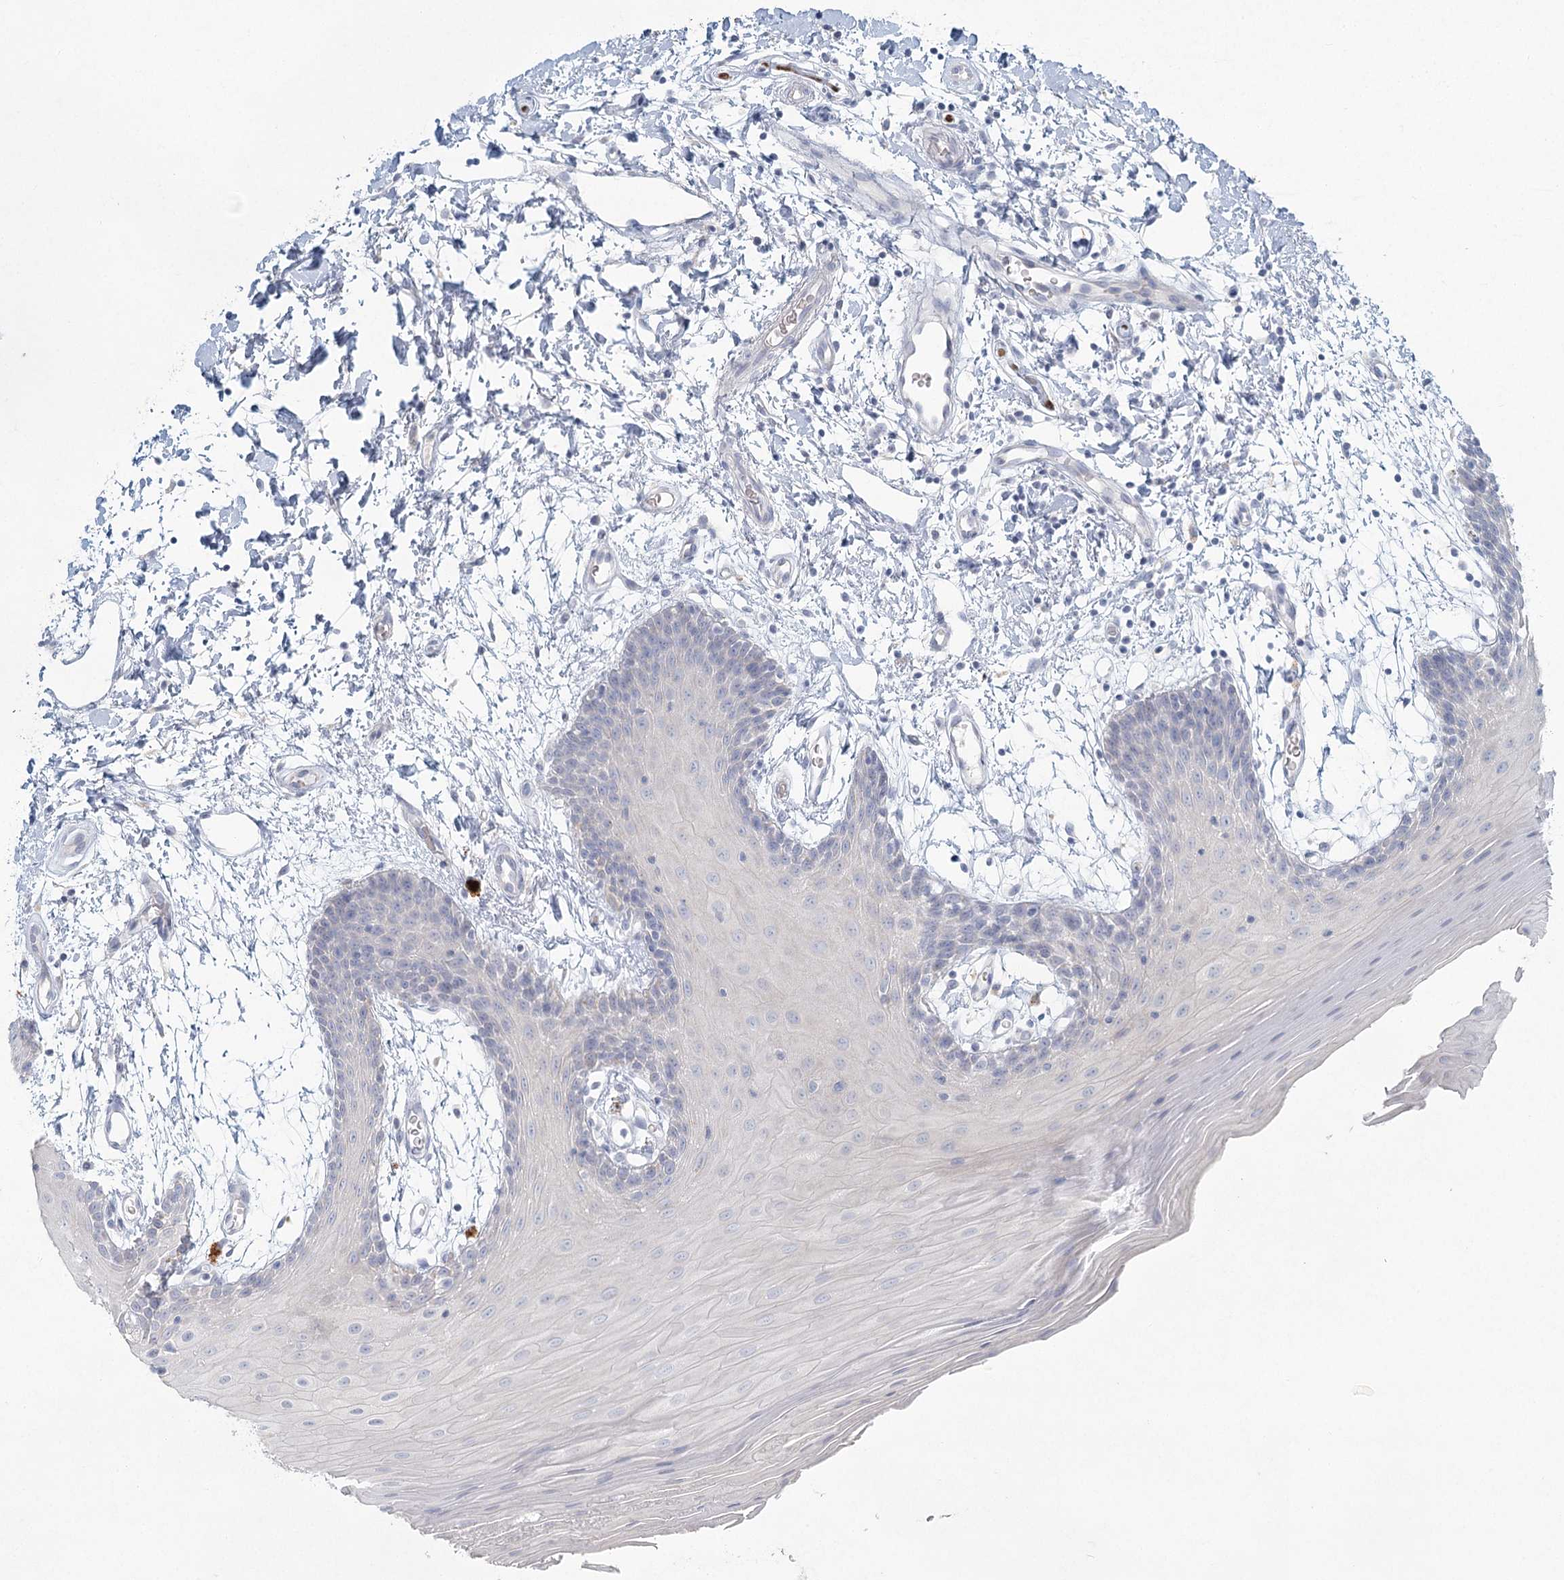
{"staining": {"intensity": "negative", "quantity": "none", "location": "none"}, "tissue": "oral mucosa", "cell_type": "Squamous epithelial cells", "image_type": "normal", "snomed": [{"axis": "morphology", "description": "Normal tissue, NOS"}, {"axis": "topography", "description": "Skeletal muscle"}, {"axis": "topography", "description": "Oral tissue"}, {"axis": "topography", "description": "Salivary gland"}, {"axis": "topography", "description": "Peripheral nerve tissue"}], "caption": "Immunohistochemistry micrograph of normal oral mucosa: oral mucosa stained with DAB displays no significant protein expression in squamous epithelial cells.", "gene": "LRP2BP", "patient": {"sex": "male", "age": 54}}